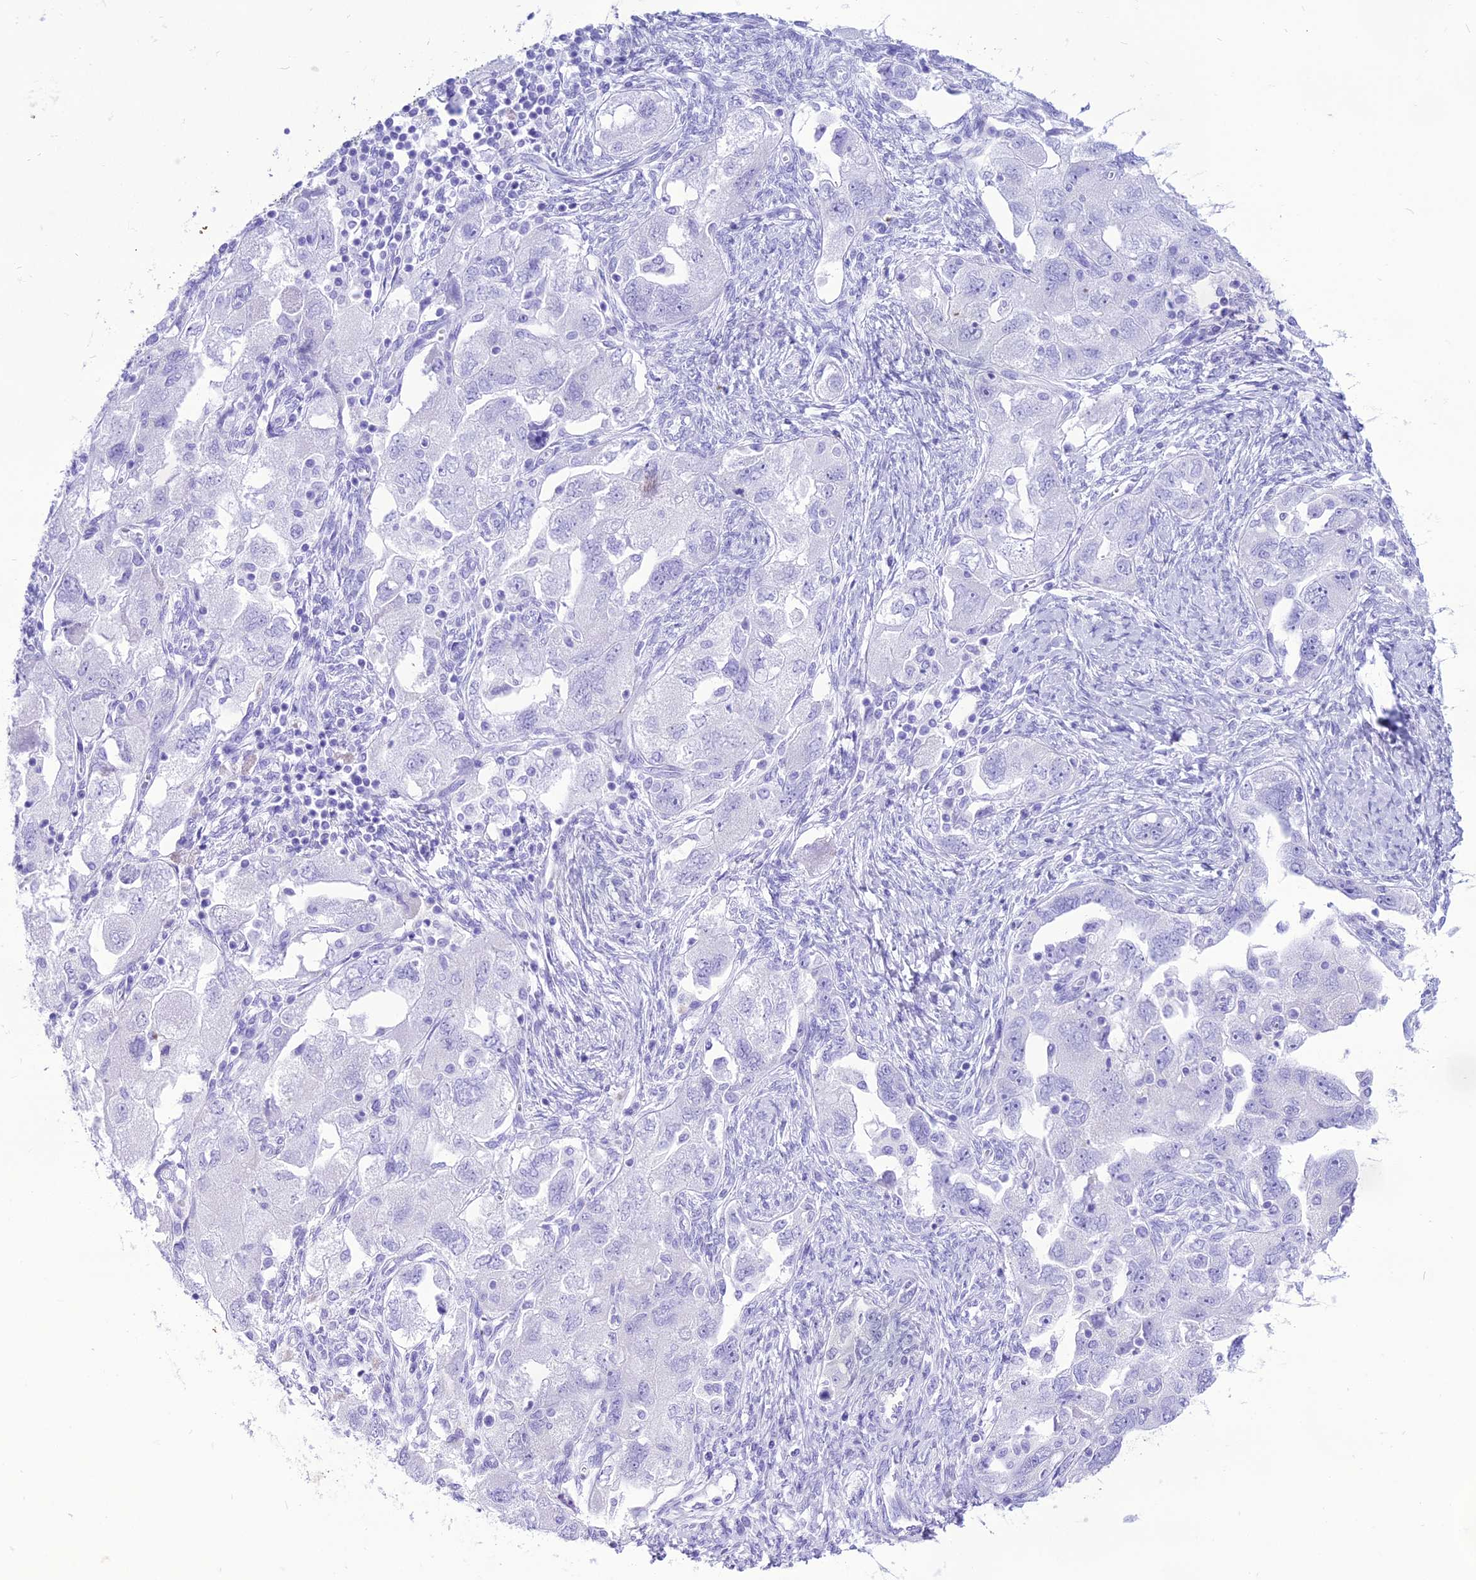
{"staining": {"intensity": "negative", "quantity": "none", "location": "none"}, "tissue": "ovarian cancer", "cell_type": "Tumor cells", "image_type": "cancer", "snomed": [{"axis": "morphology", "description": "Carcinoma, NOS"}, {"axis": "morphology", "description": "Cystadenocarcinoma, serous, NOS"}, {"axis": "topography", "description": "Ovary"}], "caption": "The photomicrograph demonstrates no significant staining in tumor cells of ovarian cancer.", "gene": "PNMA5", "patient": {"sex": "female", "age": 69}}